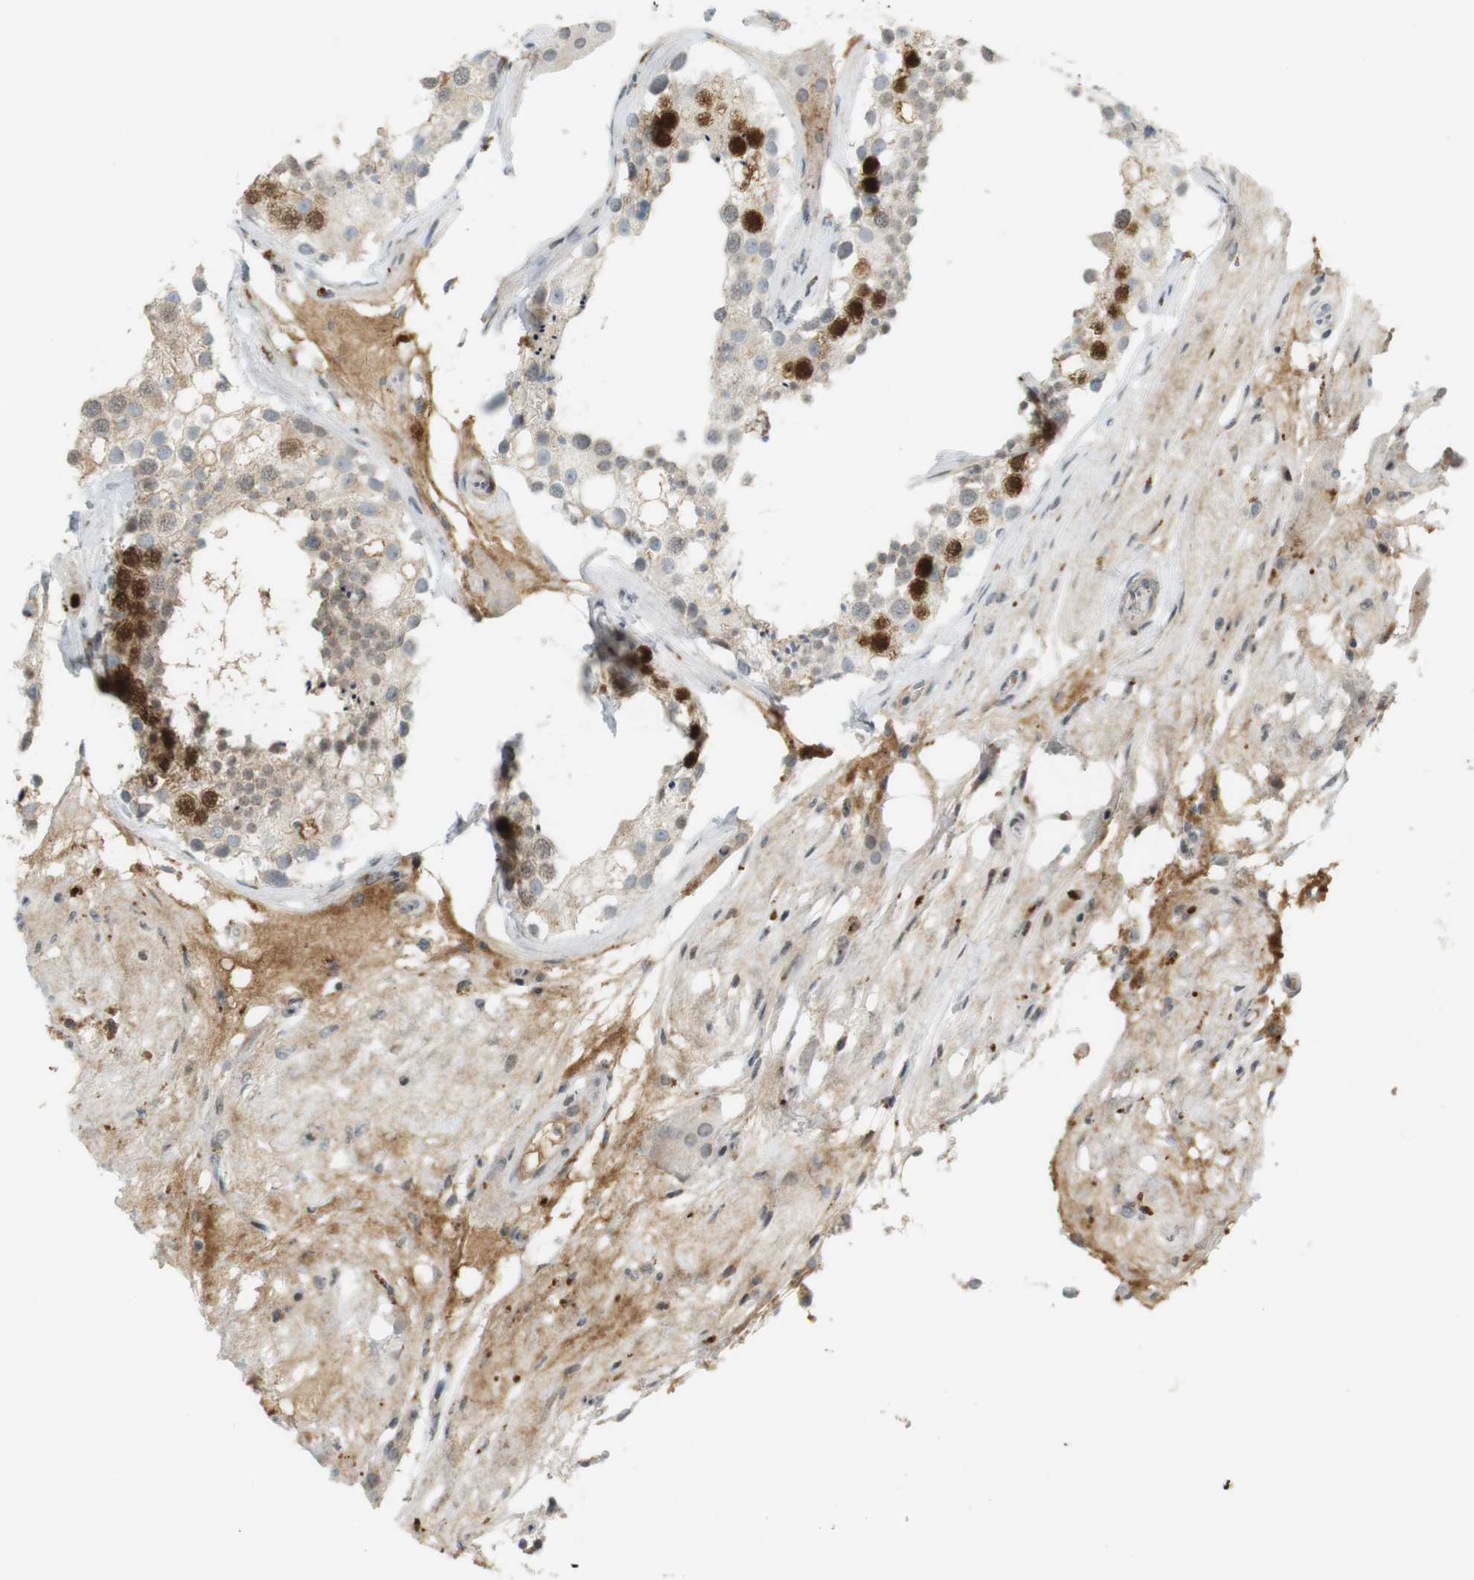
{"staining": {"intensity": "strong", "quantity": "25%-75%", "location": "nuclear"}, "tissue": "testis", "cell_type": "Cells in seminiferous ducts", "image_type": "normal", "snomed": [{"axis": "morphology", "description": "Normal tissue, NOS"}, {"axis": "topography", "description": "Testis"}], "caption": "Immunohistochemistry (IHC) photomicrograph of unremarkable testis stained for a protein (brown), which exhibits high levels of strong nuclear staining in approximately 25%-75% of cells in seminiferous ducts.", "gene": "DMC1", "patient": {"sex": "male", "age": 68}}